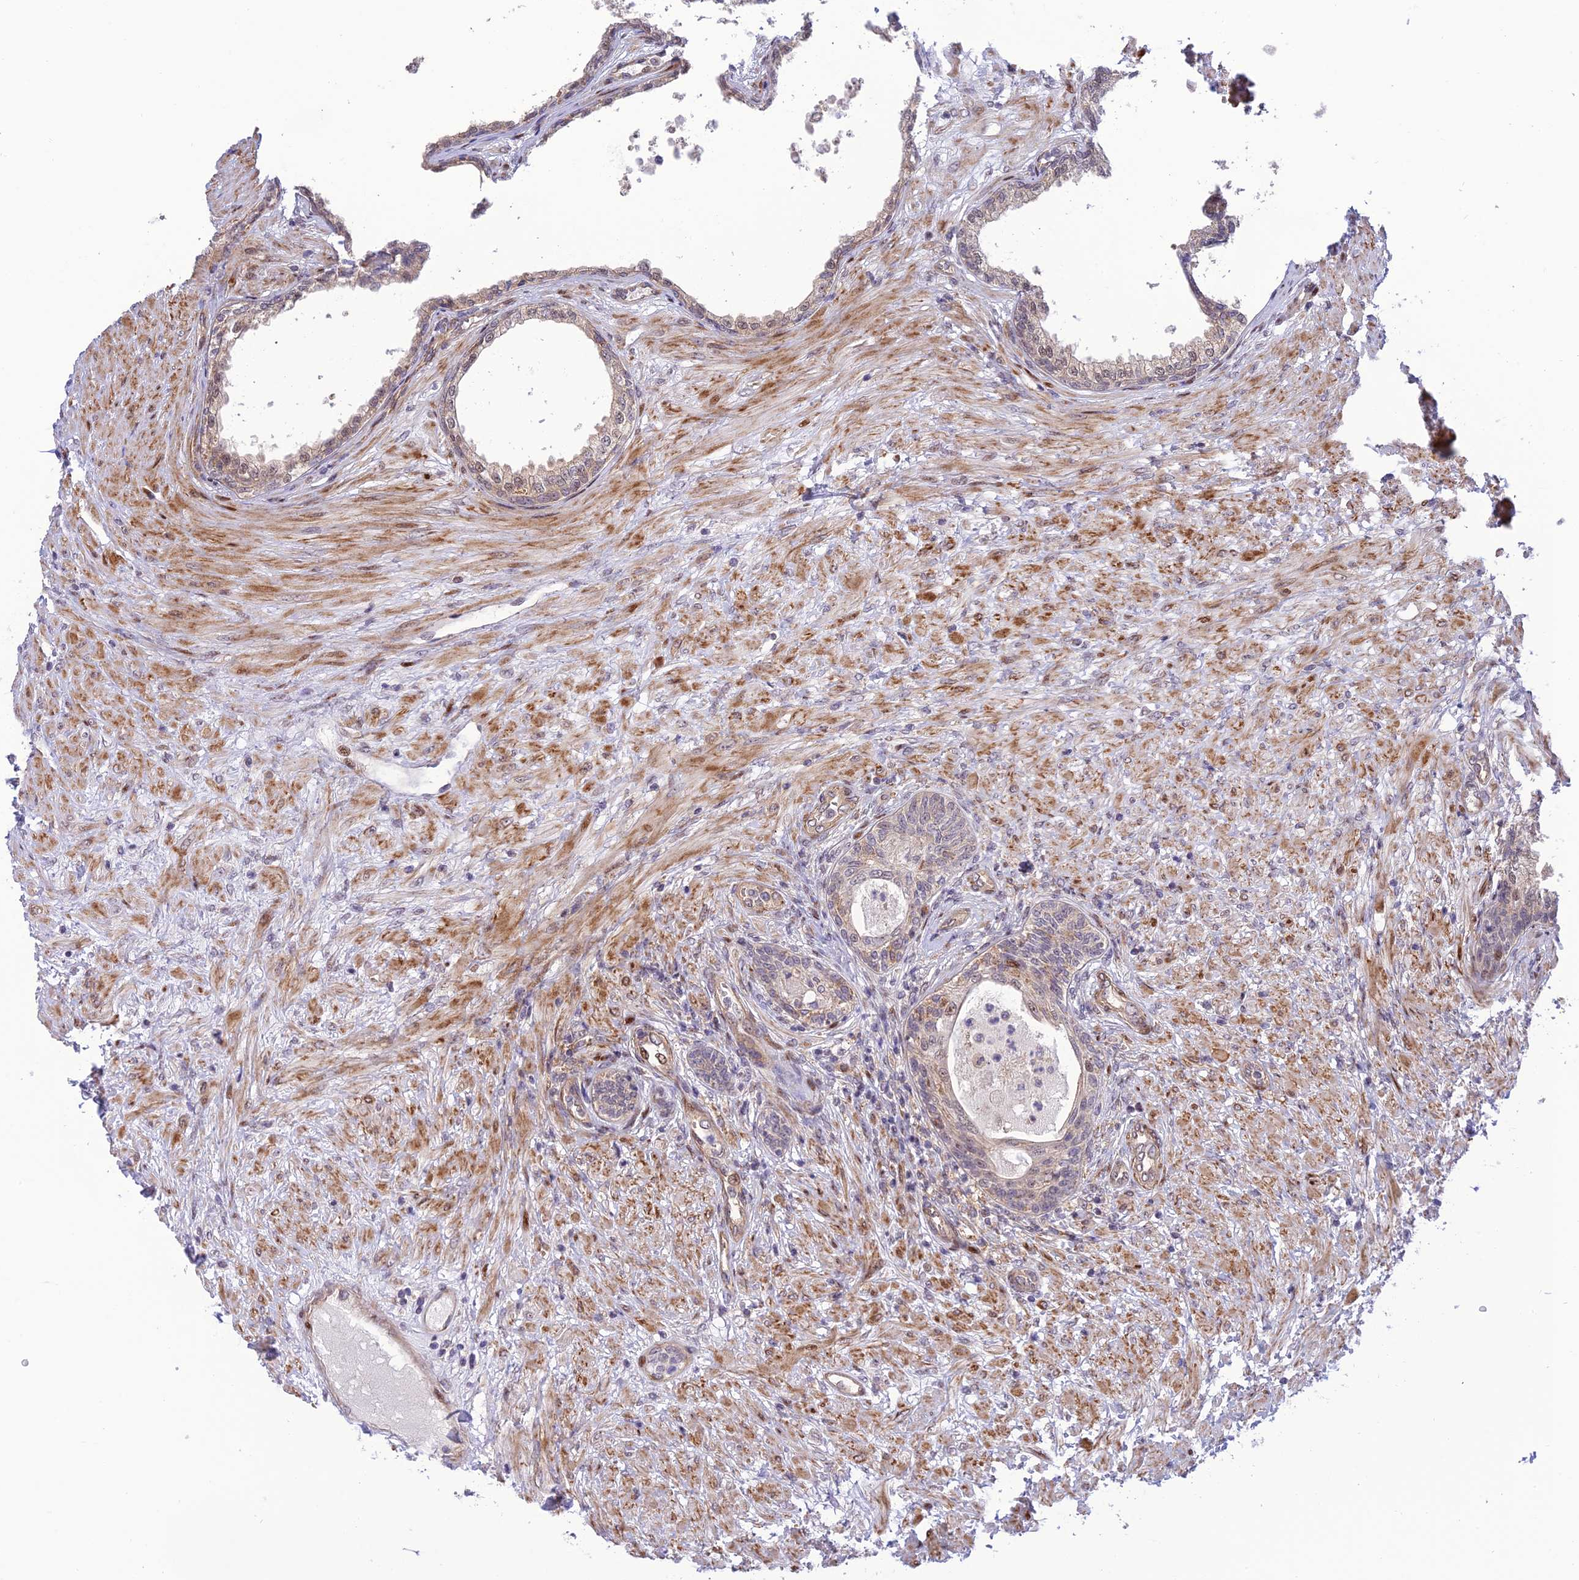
{"staining": {"intensity": "moderate", "quantity": "25%-75%", "location": "cytoplasmic/membranous,nuclear"}, "tissue": "prostate", "cell_type": "Glandular cells", "image_type": "normal", "snomed": [{"axis": "morphology", "description": "Normal tissue, NOS"}, {"axis": "topography", "description": "Prostate"}], "caption": "Brown immunohistochemical staining in unremarkable human prostate exhibits moderate cytoplasmic/membranous,nuclear expression in about 25%-75% of glandular cells.", "gene": "ZNF584", "patient": {"sex": "male", "age": 76}}